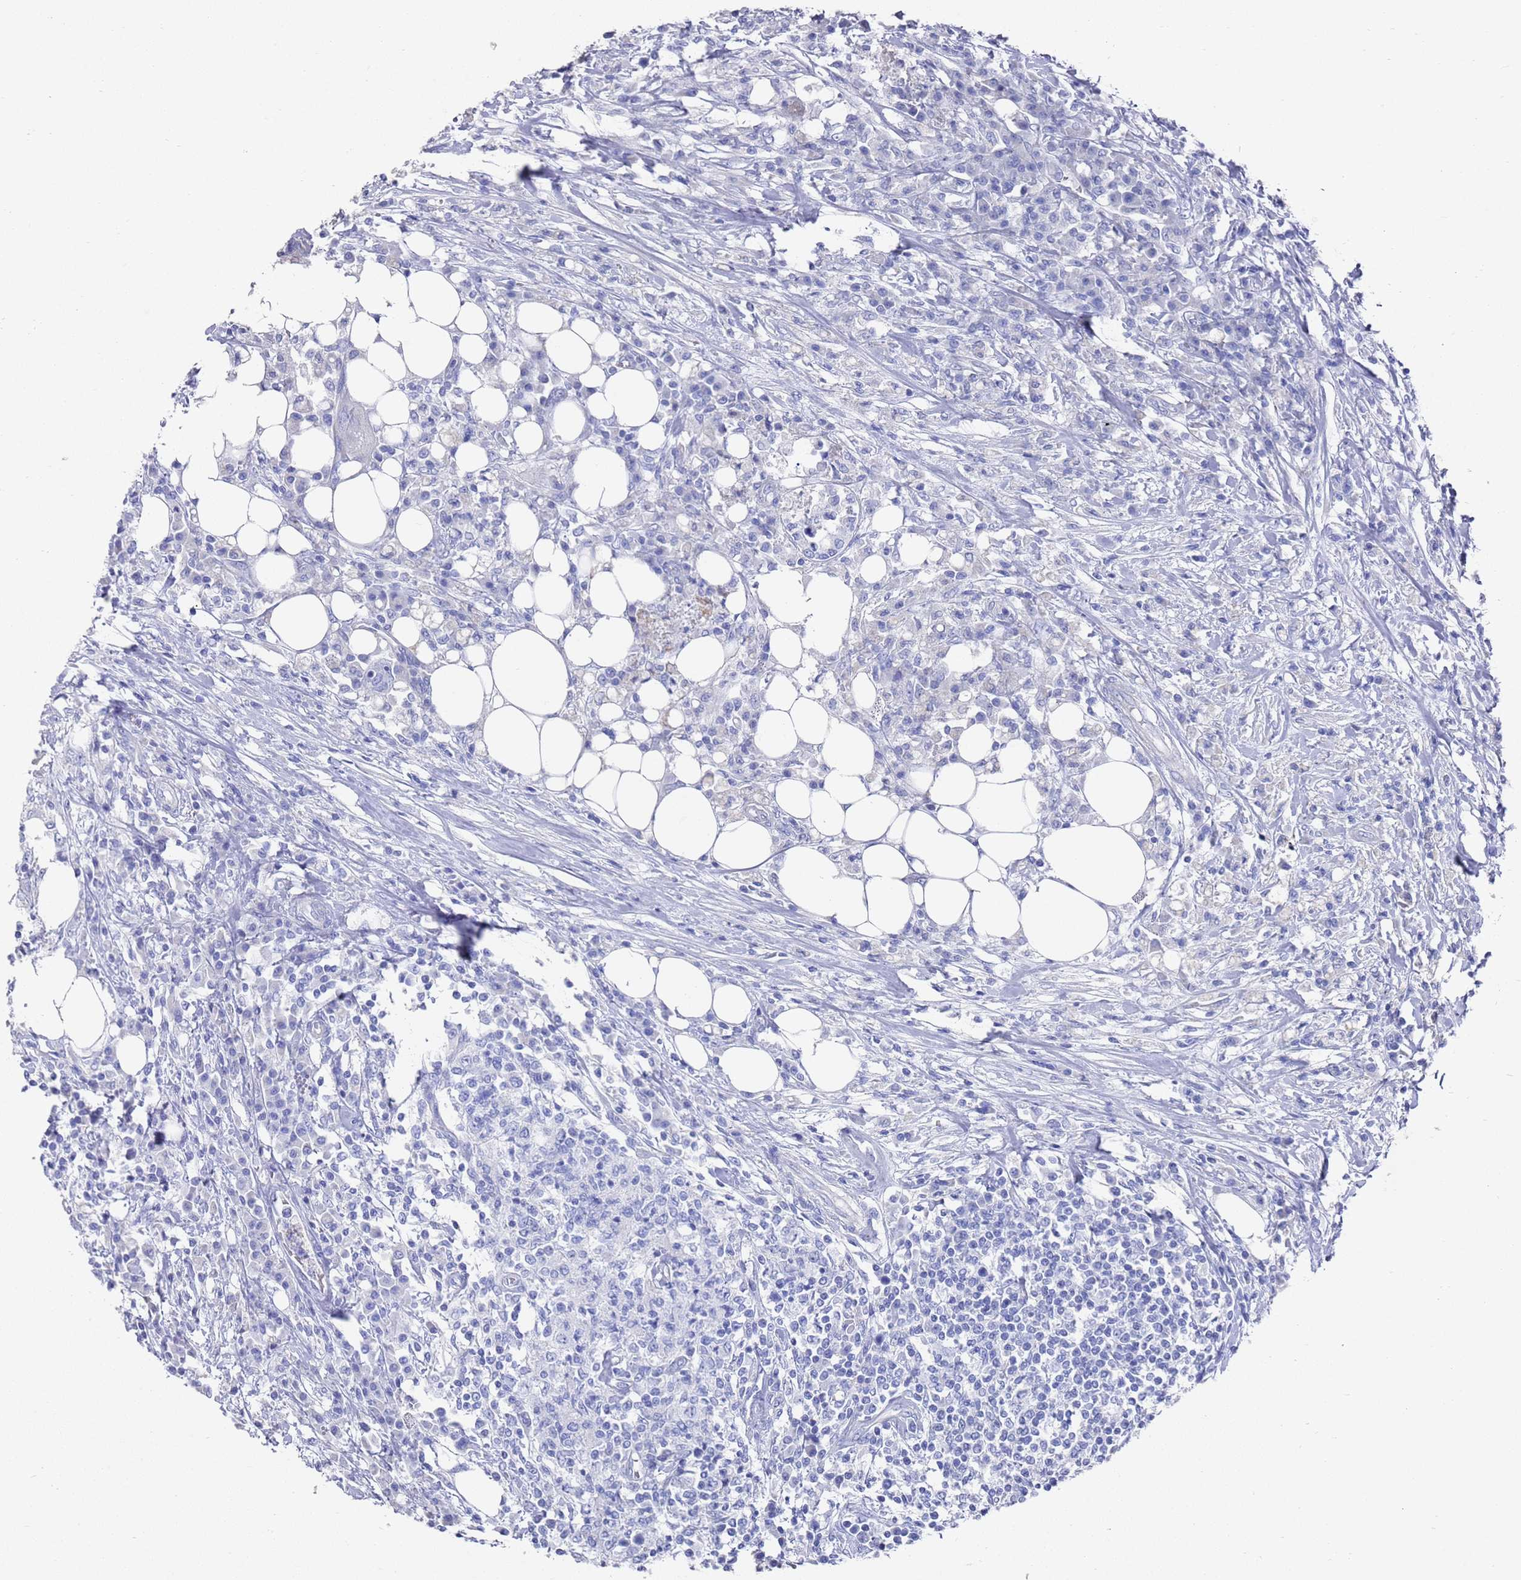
{"staining": {"intensity": "negative", "quantity": "none", "location": "none"}, "tissue": "colorectal cancer", "cell_type": "Tumor cells", "image_type": "cancer", "snomed": [{"axis": "morphology", "description": "Adenocarcinoma, NOS"}, {"axis": "topography", "description": "Colon"}], "caption": "Immunohistochemical staining of colorectal adenocarcinoma reveals no significant expression in tumor cells.", "gene": "SCAPER", "patient": {"sex": "male", "age": 71}}